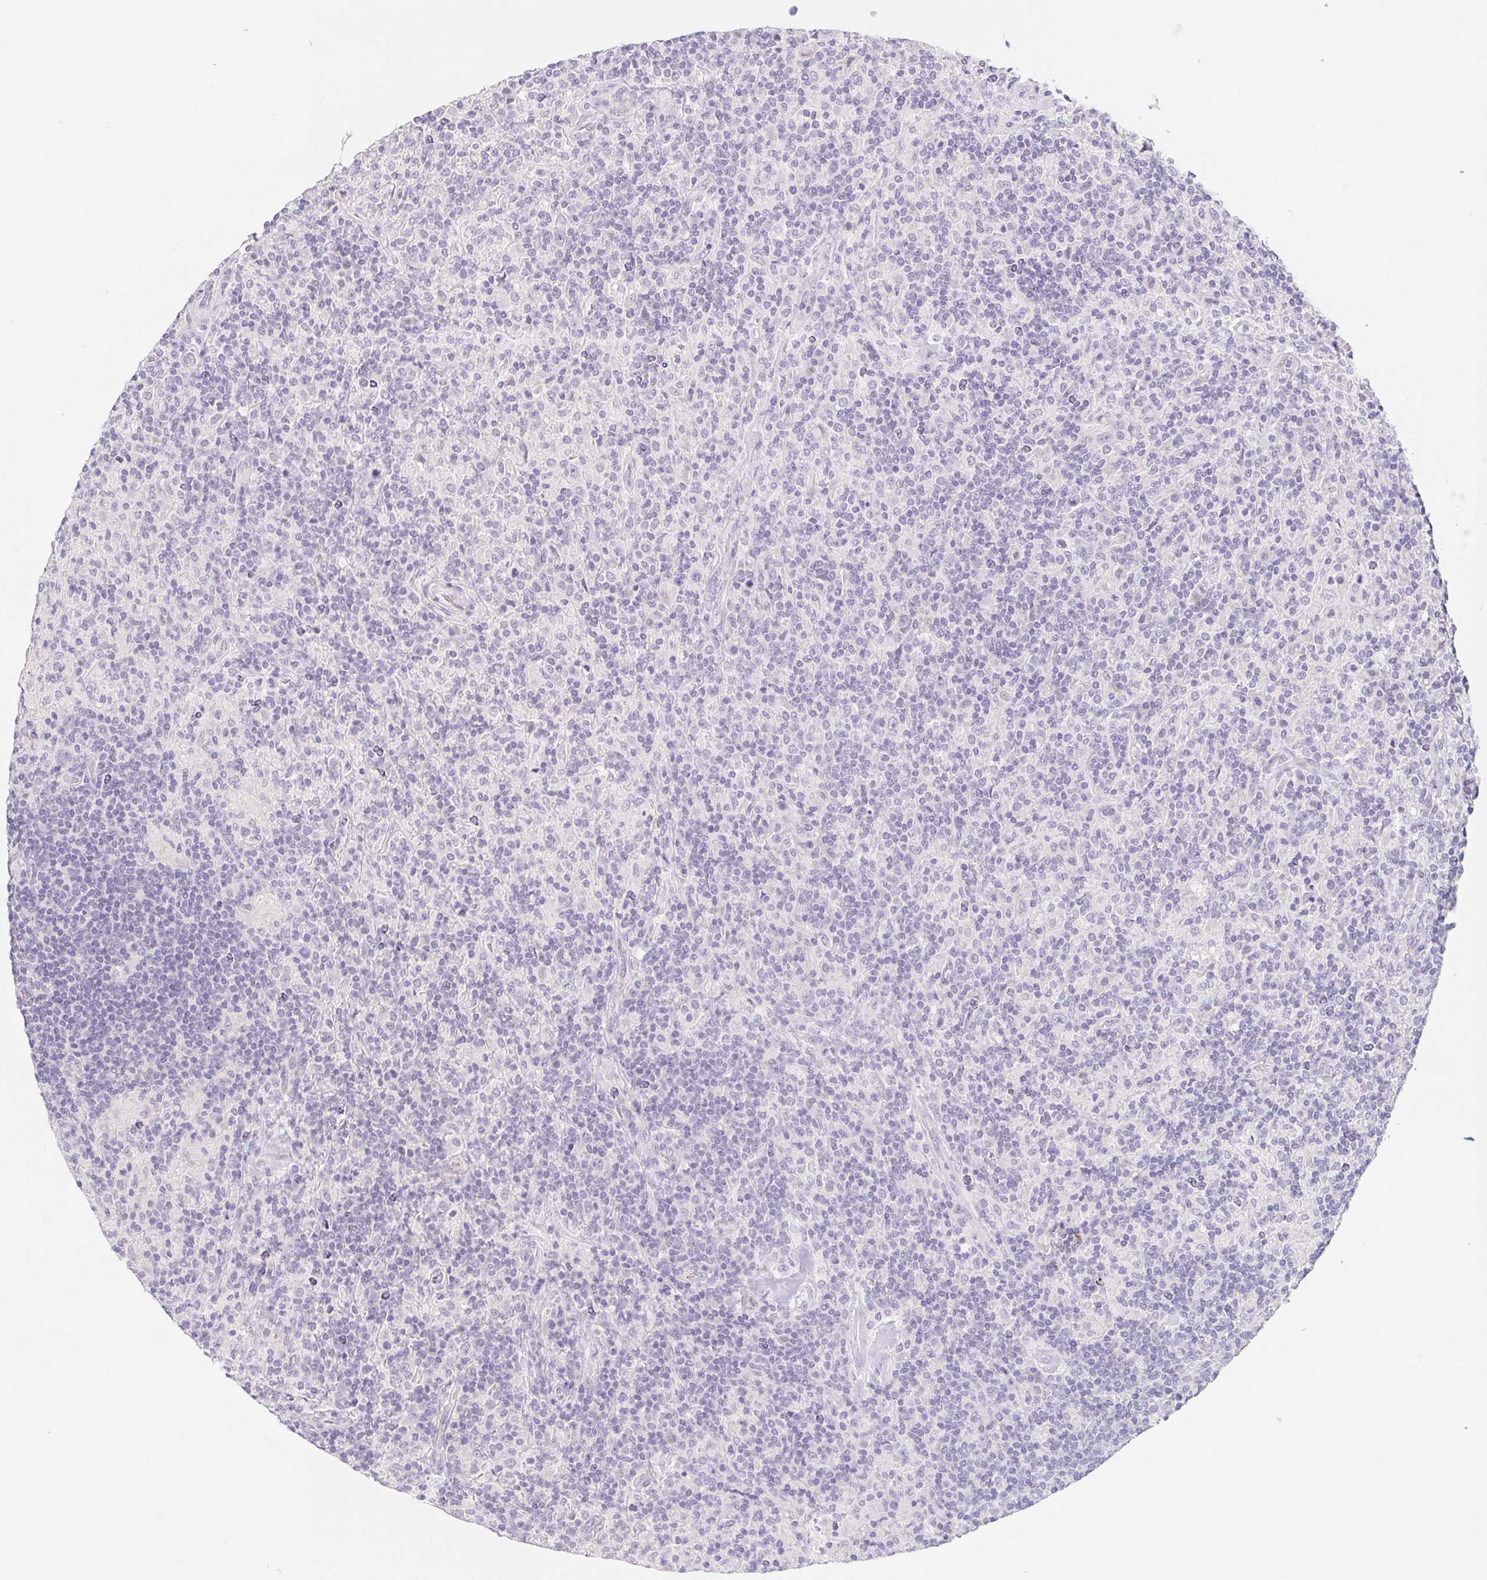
{"staining": {"intensity": "negative", "quantity": "none", "location": "none"}, "tissue": "lymphoma", "cell_type": "Tumor cells", "image_type": "cancer", "snomed": [{"axis": "morphology", "description": "Hodgkin's disease, NOS"}, {"axis": "topography", "description": "Lymph node"}], "caption": "Histopathology image shows no protein staining in tumor cells of Hodgkin's disease tissue. (DAB immunohistochemistry (IHC) with hematoxylin counter stain).", "gene": "ZBBX", "patient": {"sex": "male", "age": 70}}